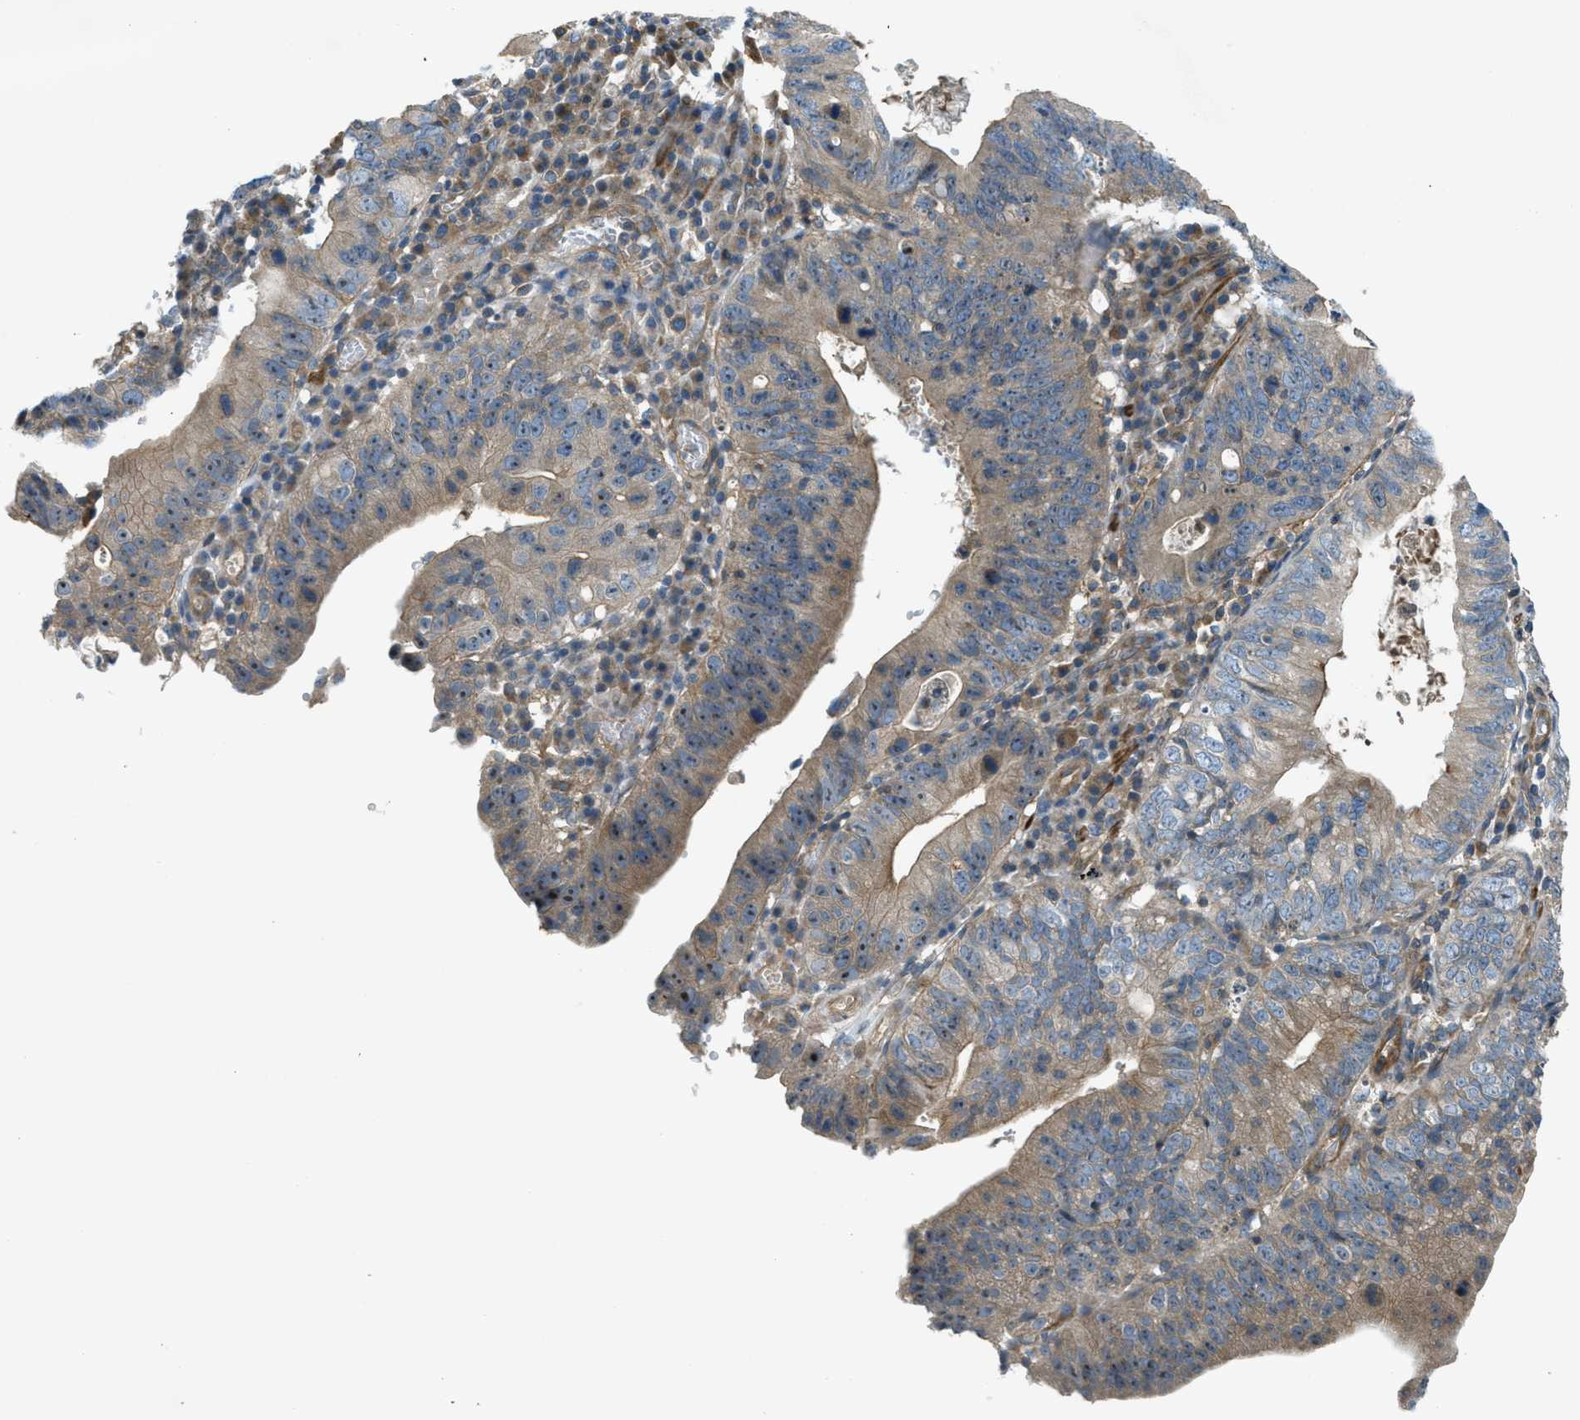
{"staining": {"intensity": "moderate", "quantity": ">75%", "location": "cytoplasmic/membranous"}, "tissue": "stomach cancer", "cell_type": "Tumor cells", "image_type": "cancer", "snomed": [{"axis": "morphology", "description": "Adenocarcinoma, NOS"}, {"axis": "topography", "description": "Stomach"}], "caption": "IHC of stomach cancer (adenocarcinoma) demonstrates medium levels of moderate cytoplasmic/membranous staining in approximately >75% of tumor cells. Immunohistochemistry (ihc) stains the protein in brown and the nuclei are stained blue.", "gene": "VEZT", "patient": {"sex": "male", "age": 59}}